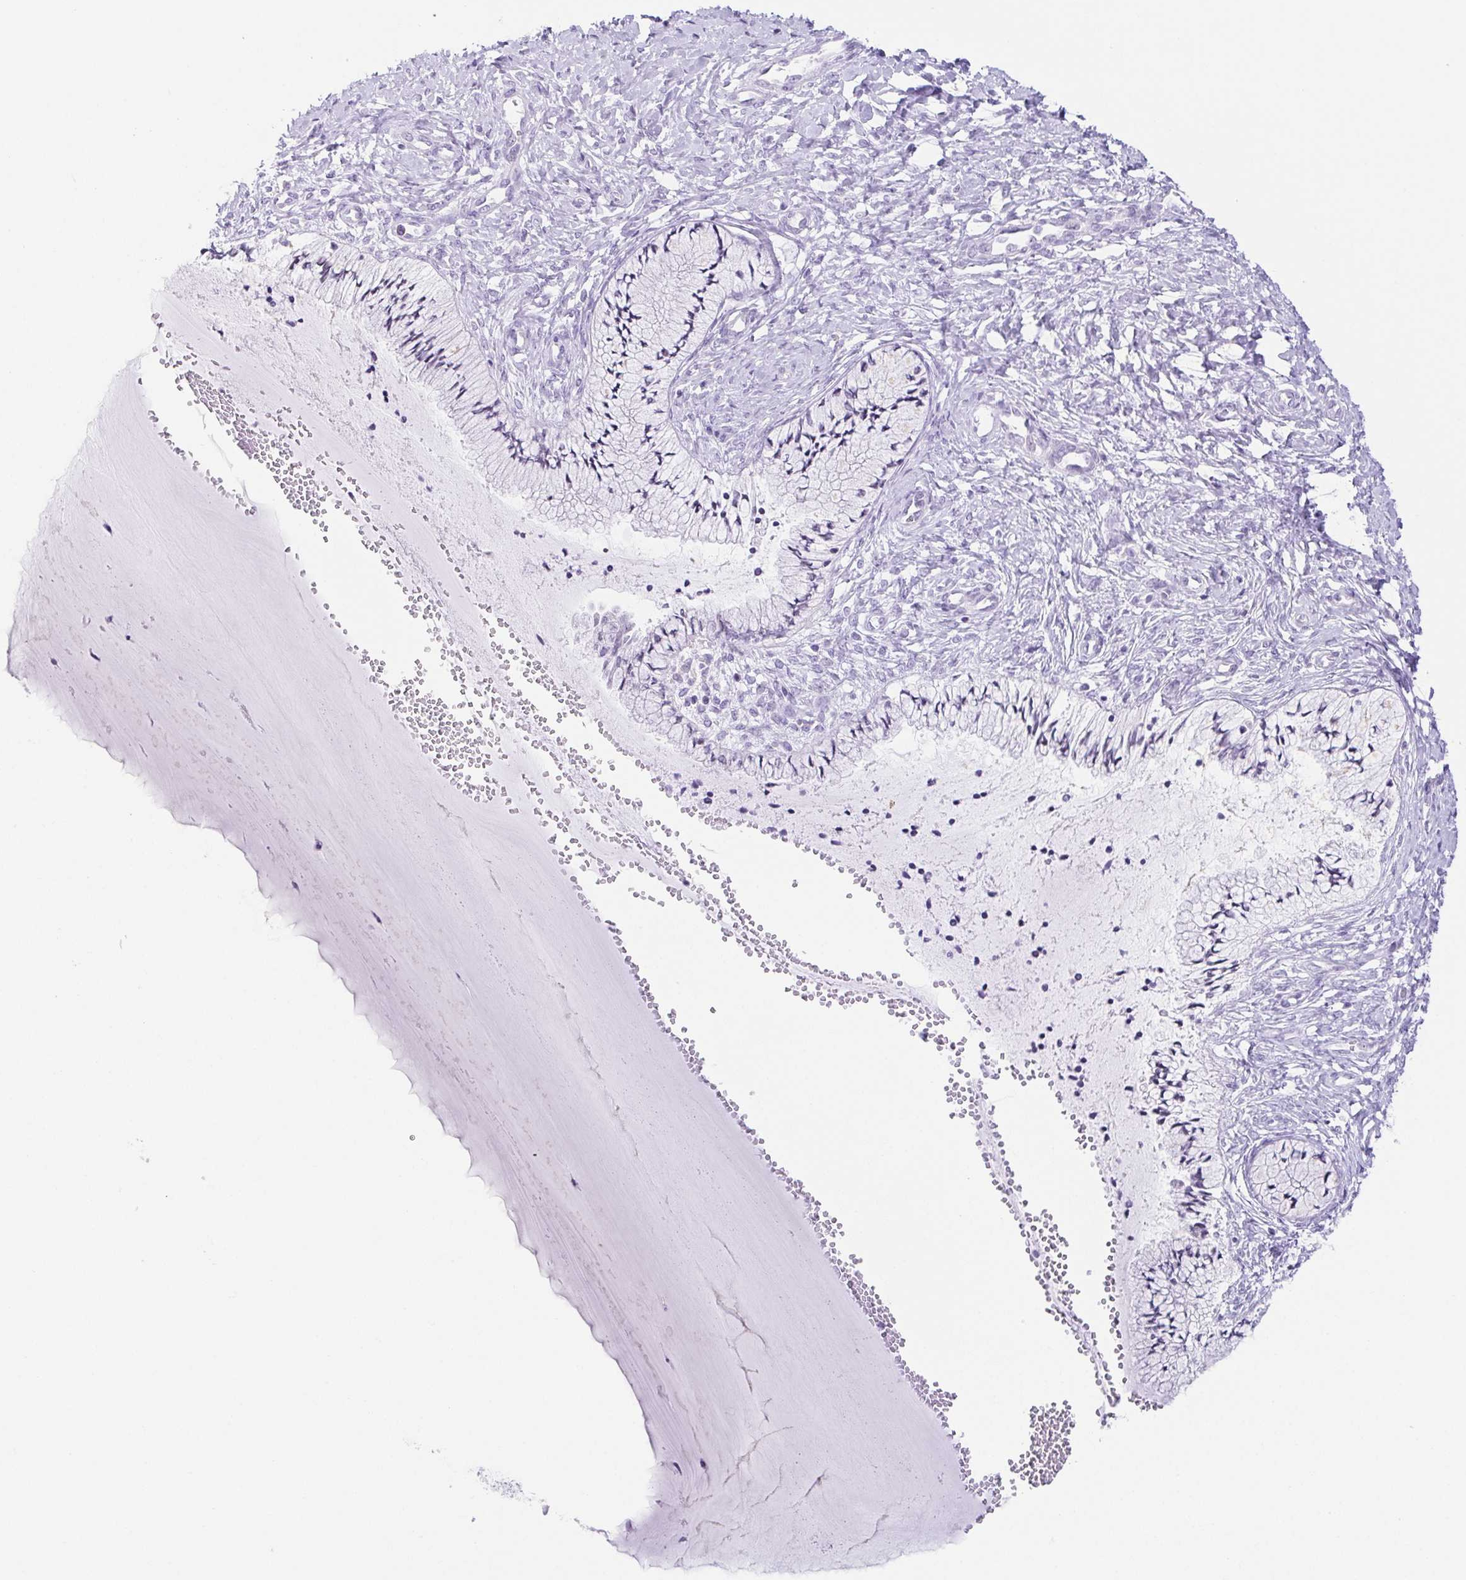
{"staining": {"intensity": "negative", "quantity": "none", "location": "none"}, "tissue": "cervix", "cell_type": "Glandular cells", "image_type": "normal", "snomed": [{"axis": "morphology", "description": "Normal tissue, NOS"}, {"axis": "topography", "description": "Cervix"}], "caption": "Glandular cells show no significant protein positivity in benign cervix. Brightfield microscopy of IHC stained with DAB (3,3'-diaminobenzidine) (brown) and hematoxylin (blue), captured at high magnification.", "gene": "ESX1", "patient": {"sex": "female", "age": 37}}